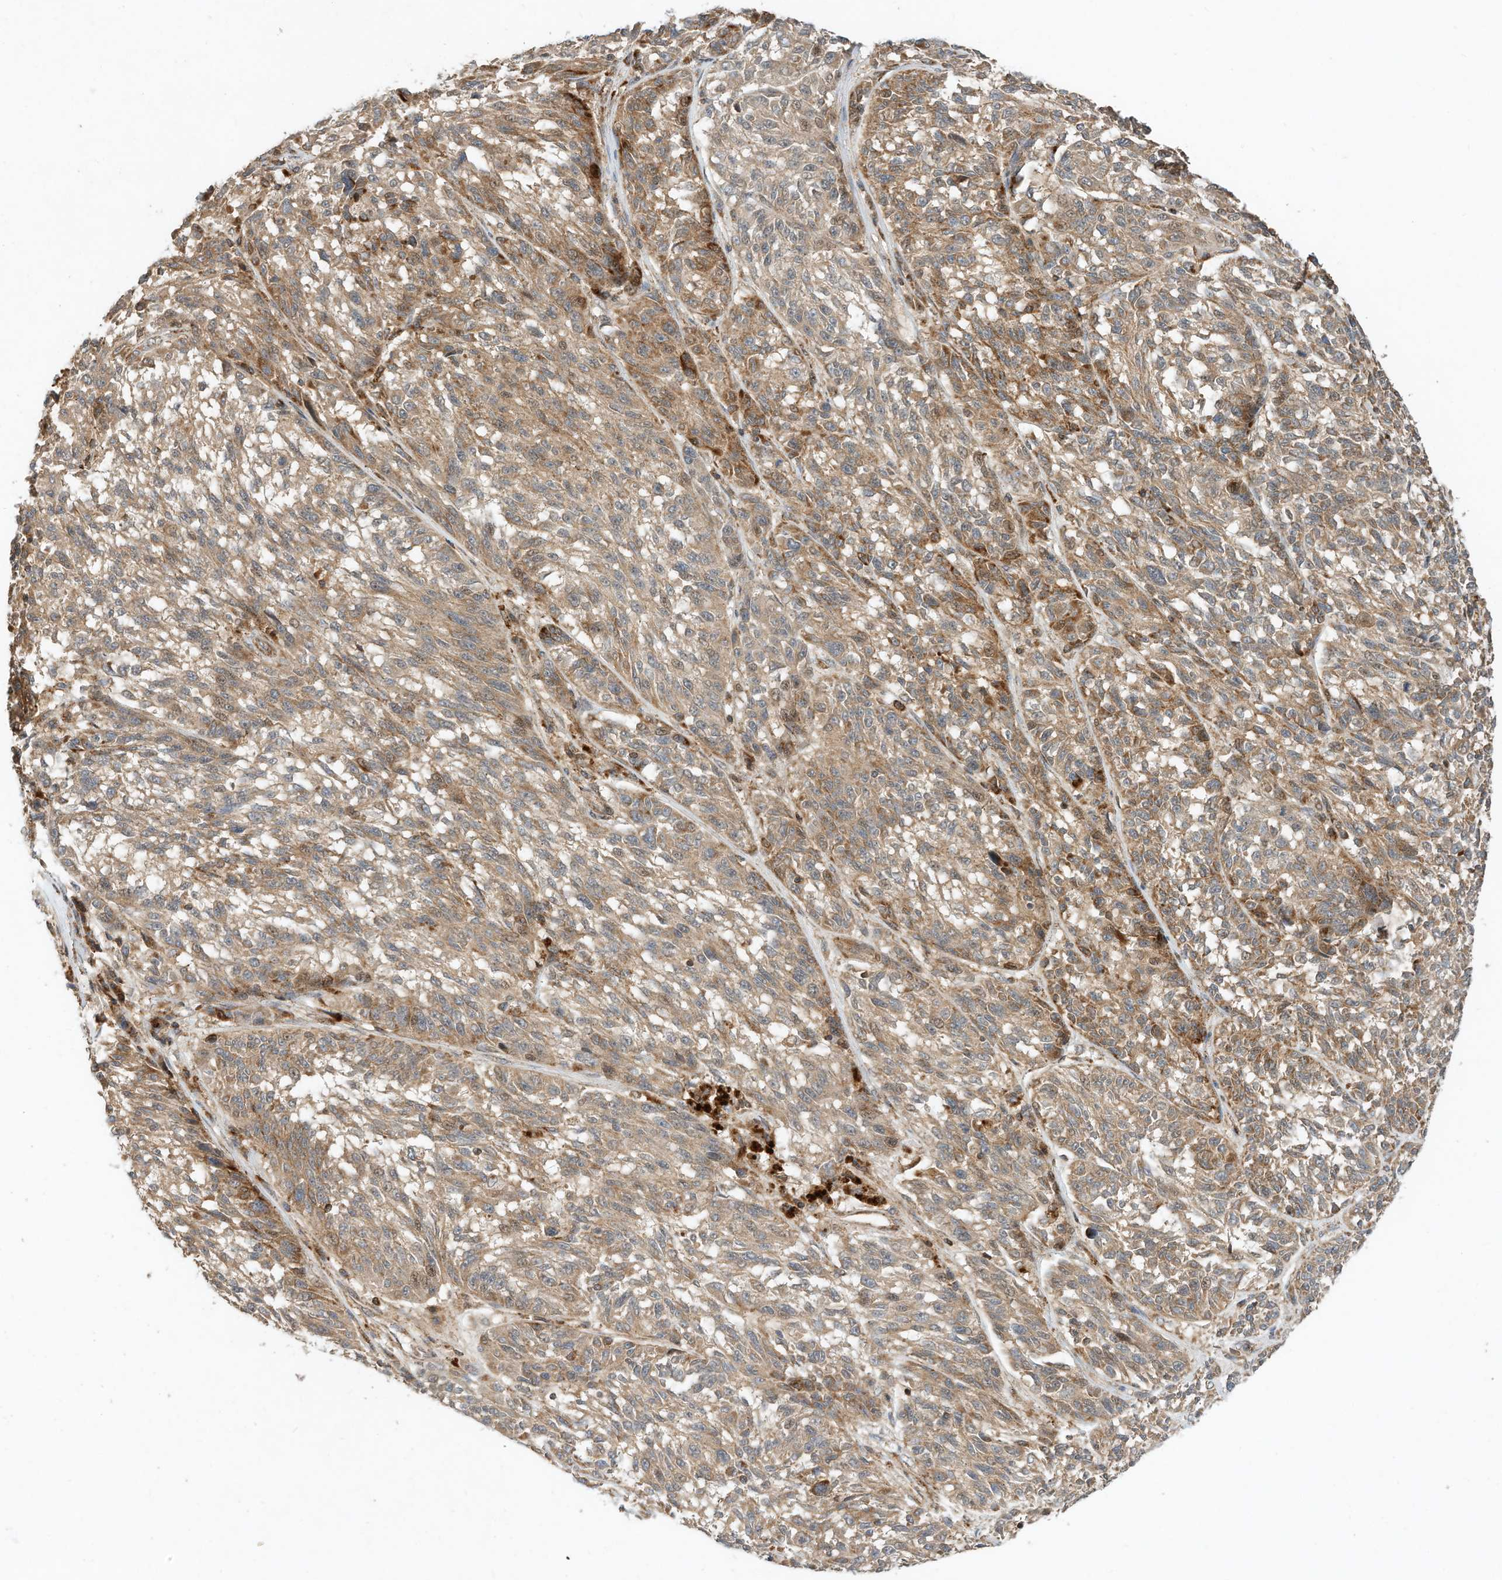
{"staining": {"intensity": "moderate", "quantity": ">75%", "location": "cytoplasmic/membranous"}, "tissue": "melanoma", "cell_type": "Tumor cells", "image_type": "cancer", "snomed": [{"axis": "morphology", "description": "Malignant melanoma, NOS"}, {"axis": "topography", "description": "Skin"}], "caption": "The micrograph displays a brown stain indicating the presence of a protein in the cytoplasmic/membranous of tumor cells in malignant melanoma.", "gene": "CPAMD8", "patient": {"sex": "male", "age": 53}}